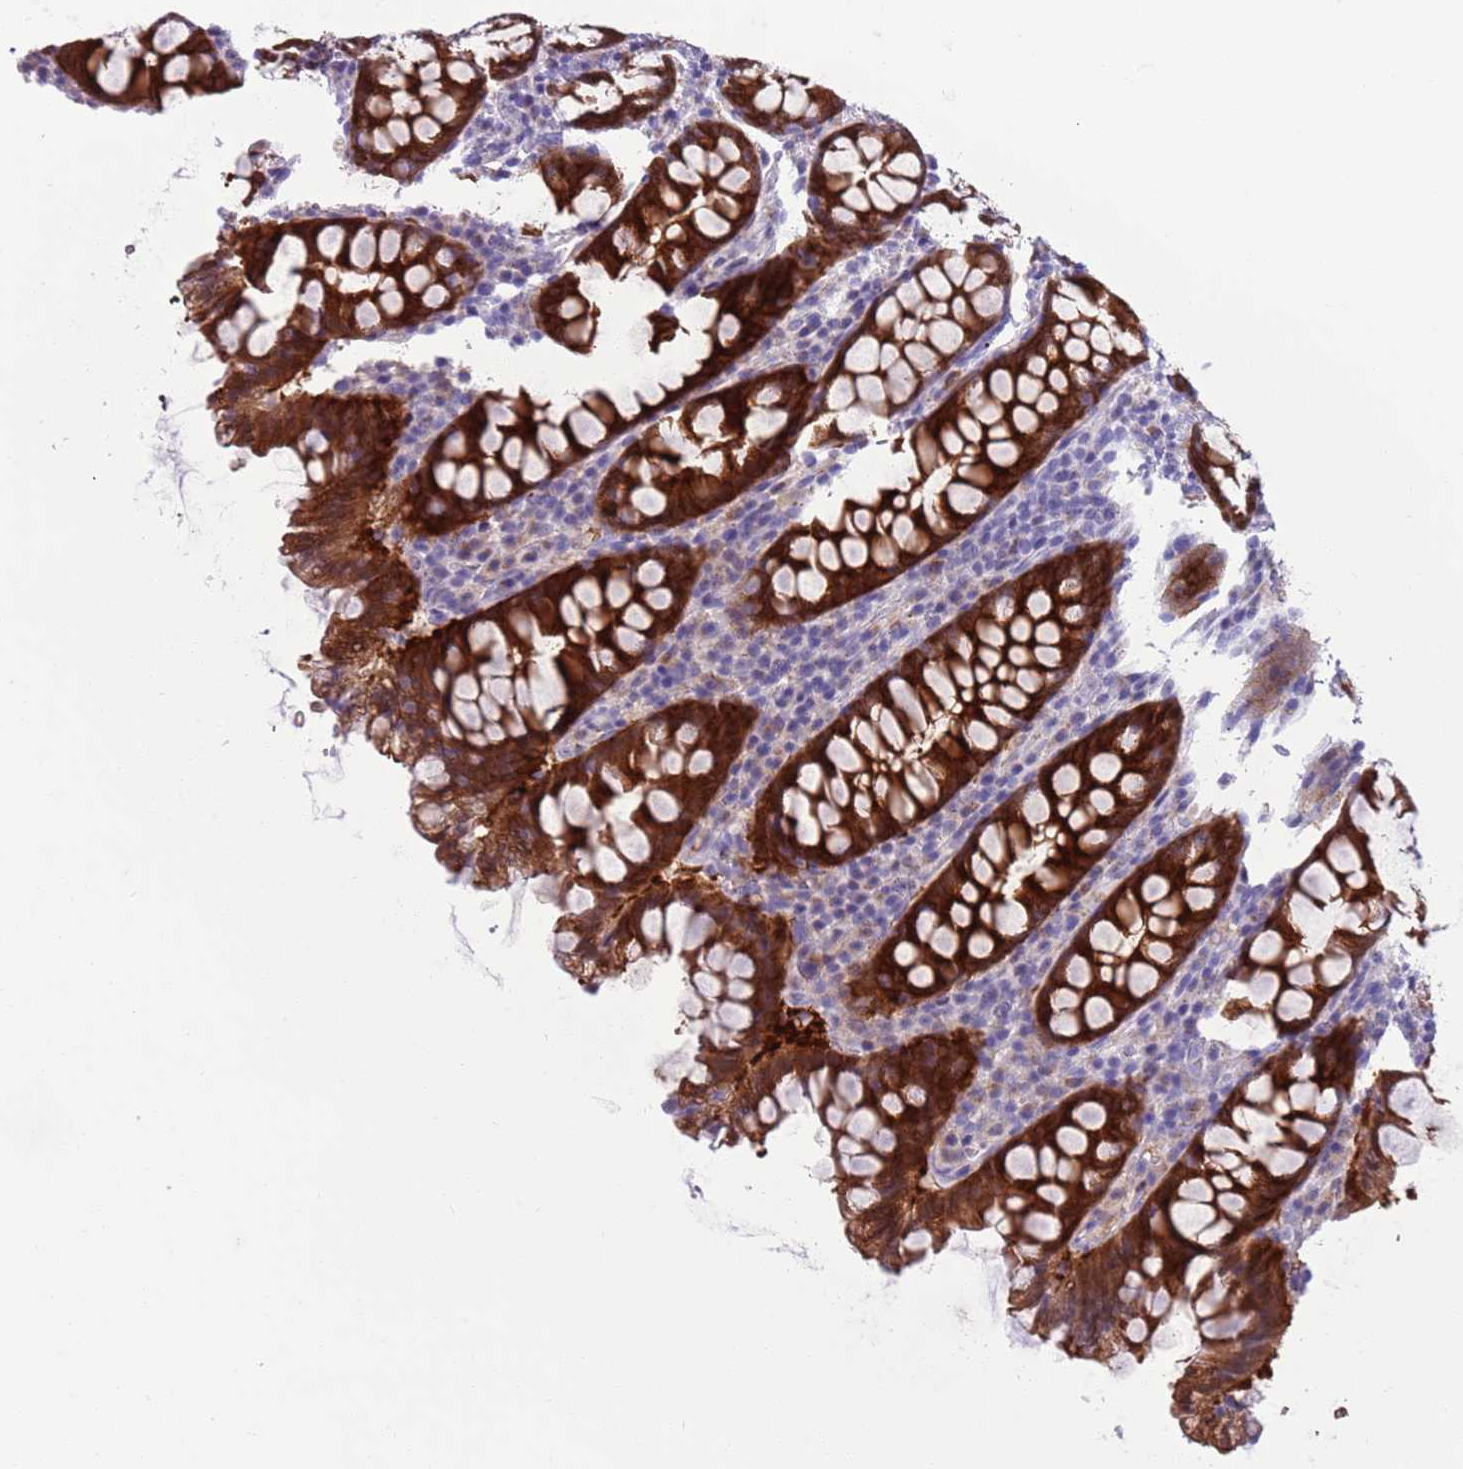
{"staining": {"intensity": "negative", "quantity": "none", "location": "none"}, "tissue": "colon", "cell_type": "Endothelial cells", "image_type": "normal", "snomed": [{"axis": "morphology", "description": "Normal tissue, NOS"}, {"axis": "topography", "description": "Colon"}], "caption": "Immunohistochemistry (IHC) photomicrograph of unremarkable colon: colon stained with DAB displays no significant protein positivity in endothelial cells. Nuclei are stained in blue.", "gene": "PFKFB2", "patient": {"sex": "female", "age": 79}}